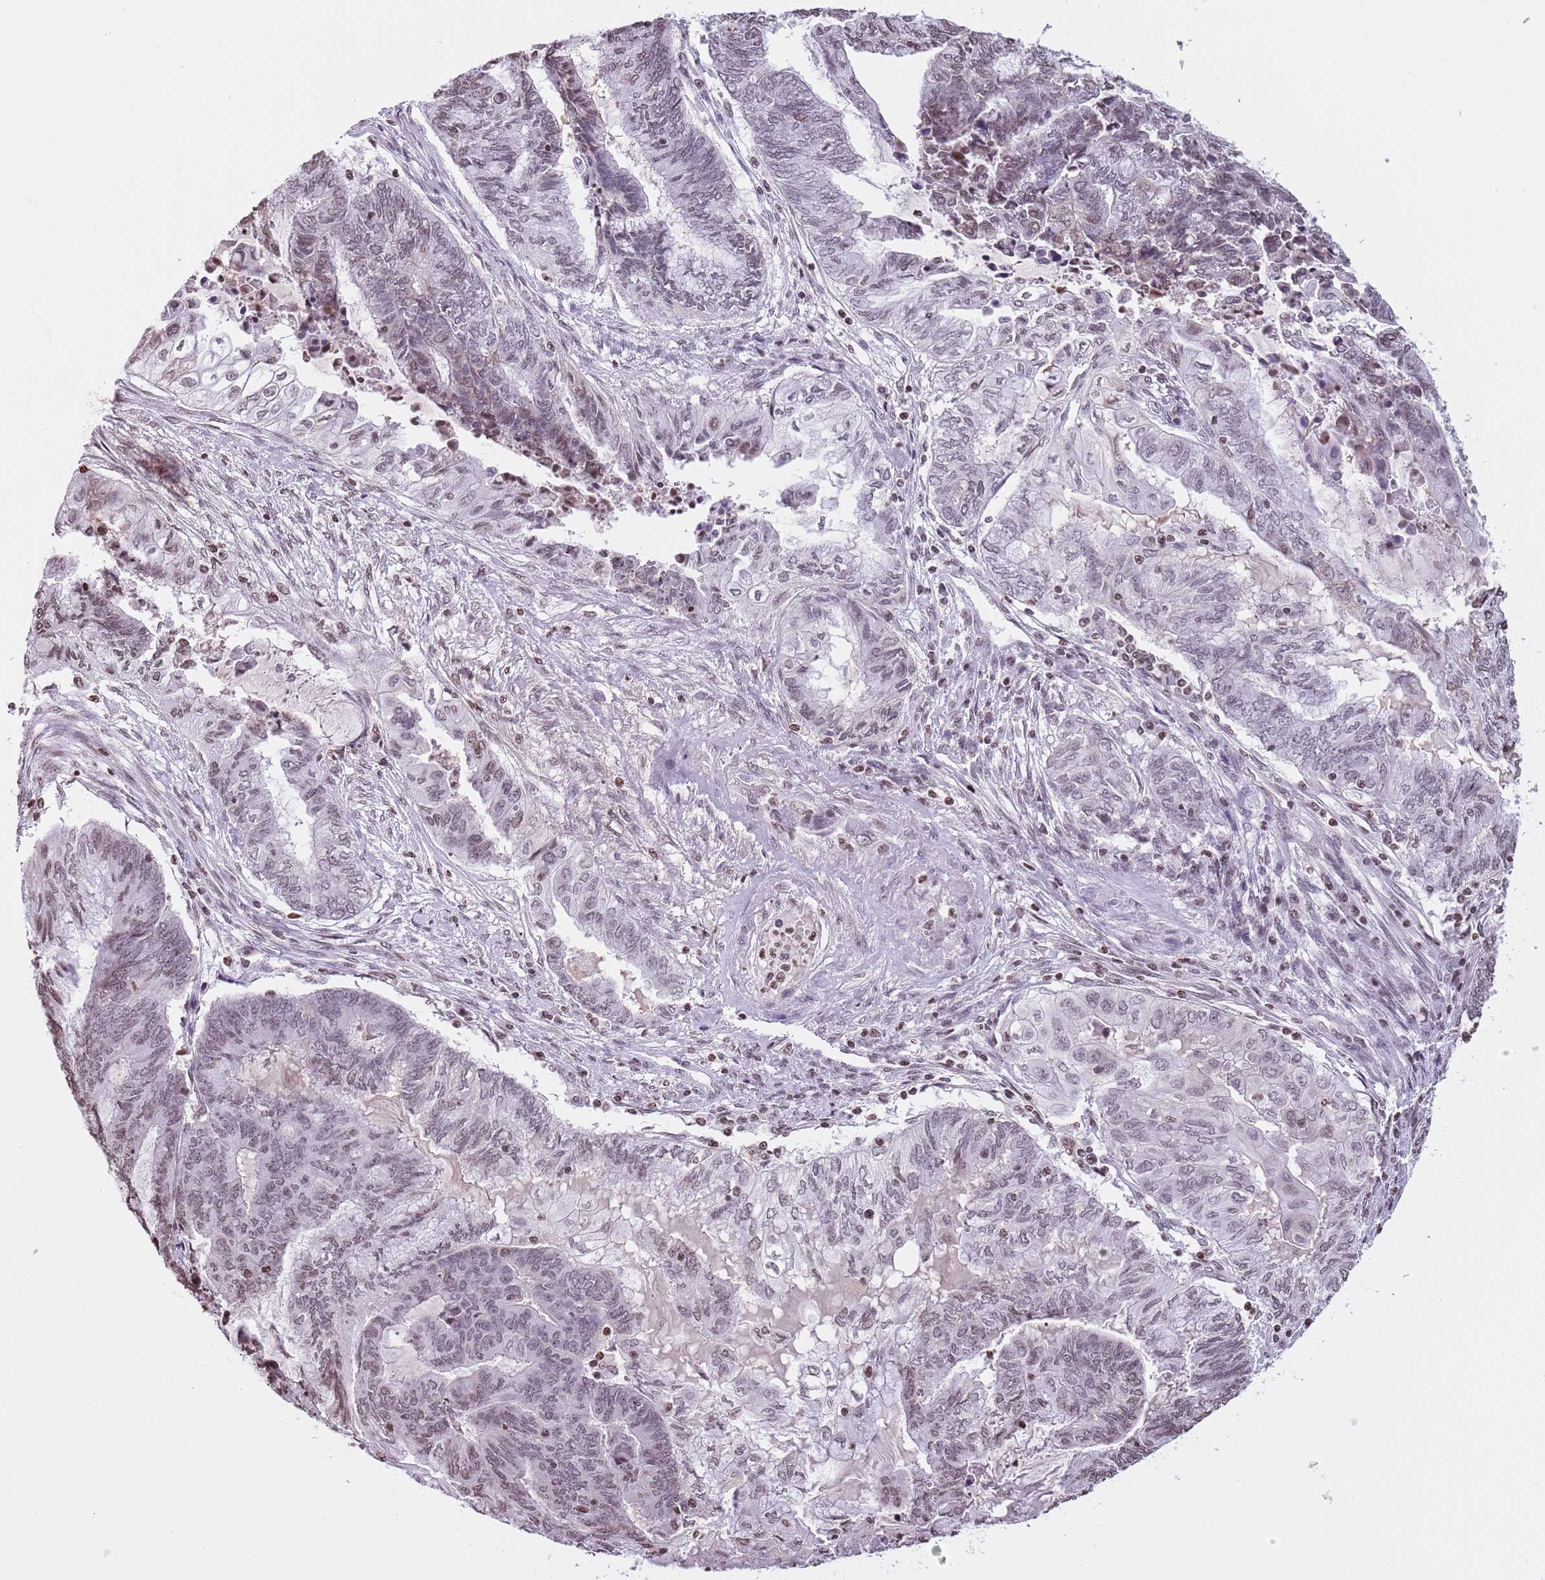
{"staining": {"intensity": "weak", "quantity": "25%-75%", "location": "nuclear"}, "tissue": "endometrial cancer", "cell_type": "Tumor cells", "image_type": "cancer", "snomed": [{"axis": "morphology", "description": "Adenocarcinoma, NOS"}, {"axis": "topography", "description": "Uterus"}, {"axis": "topography", "description": "Endometrium"}], "caption": "Immunohistochemical staining of human endometrial cancer (adenocarcinoma) exhibits low levels of weak nuclear protein staining in about 25%-75% of tumor cells.", "gene": "KPNA3", "patient": {"sex": "female", "age": 70}}